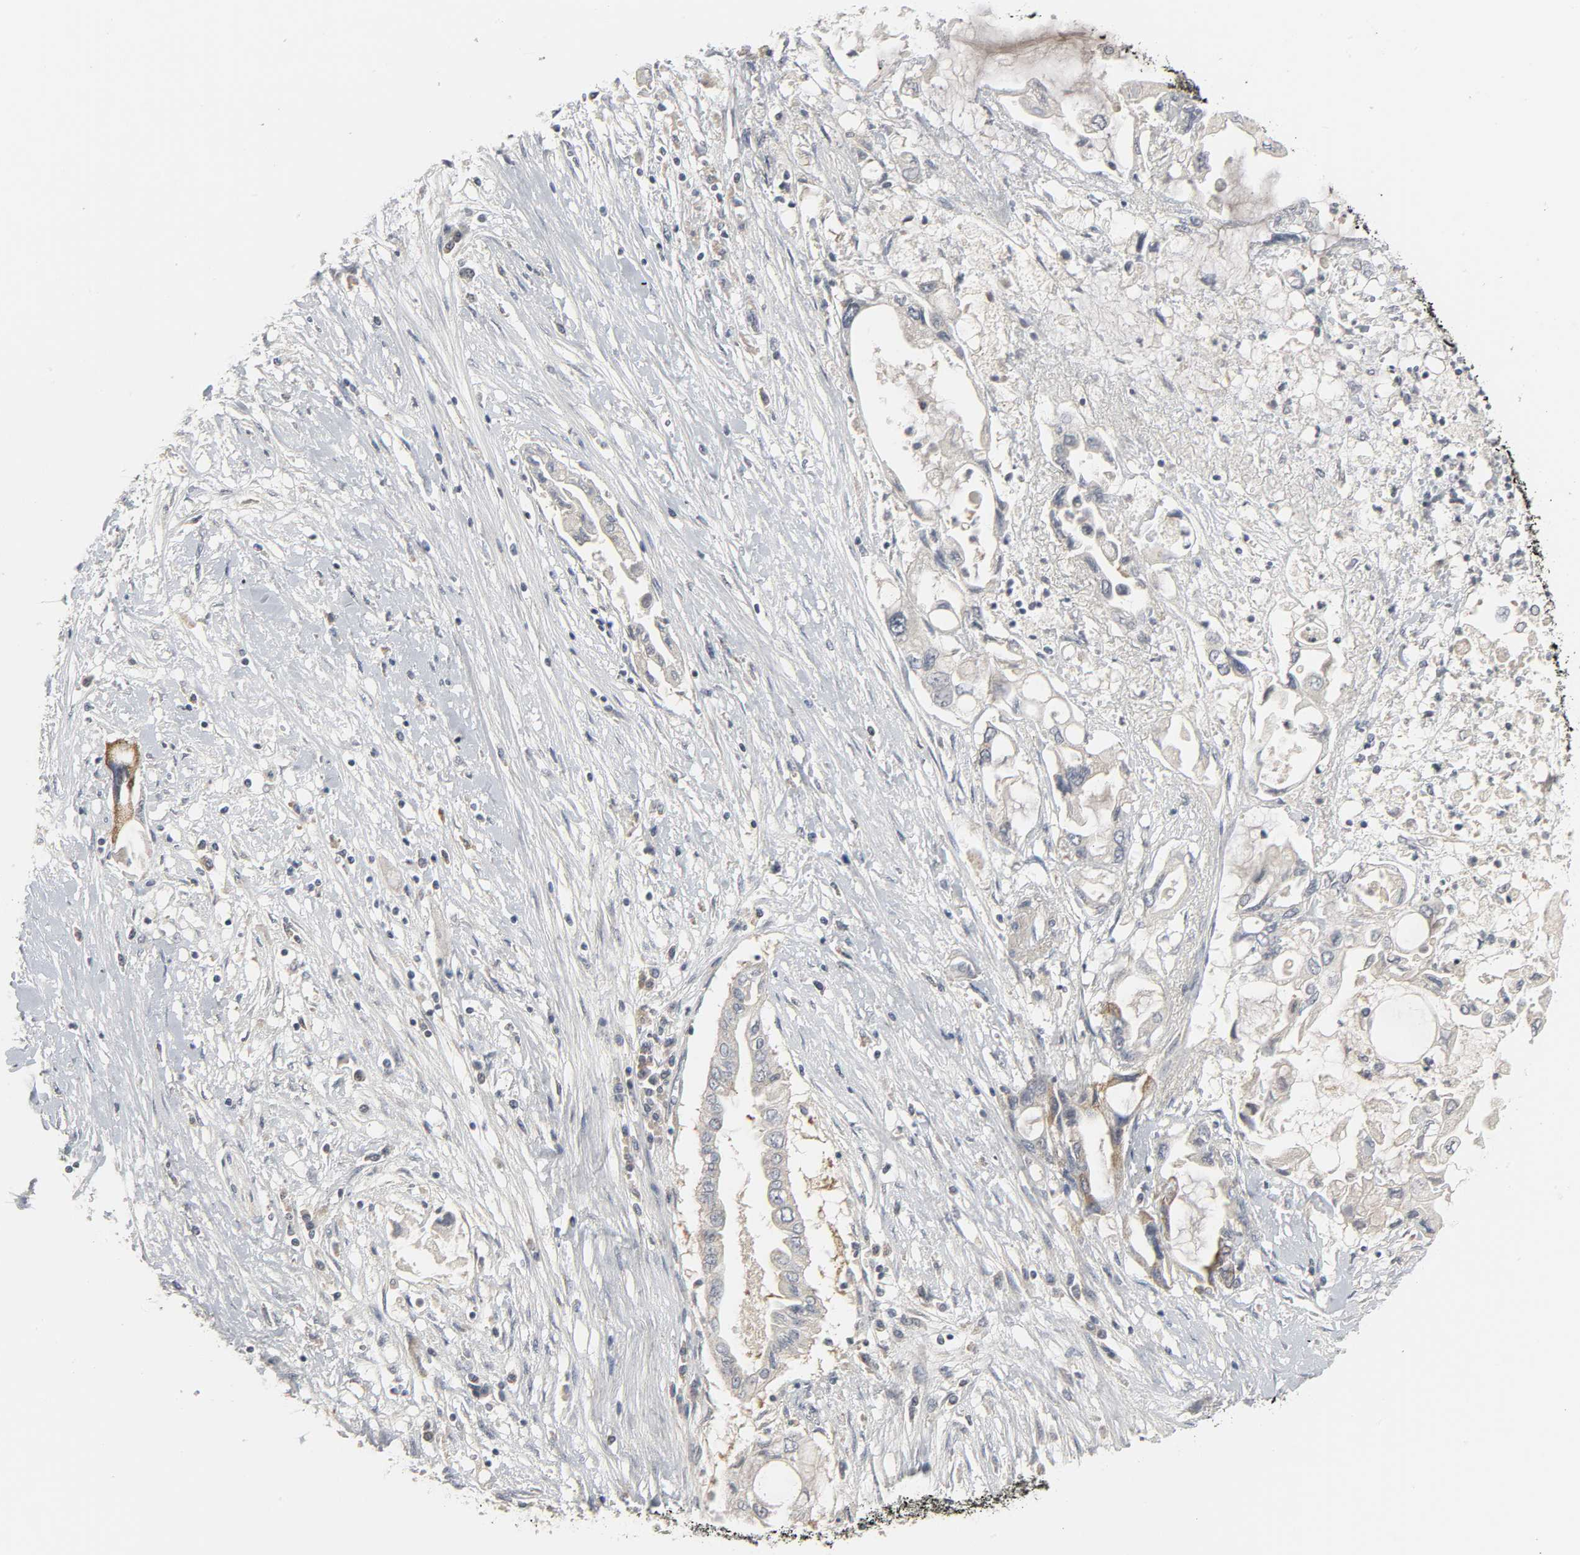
{"staining": {"intensity": "weak", "quantity": "25%-75%", "location": "cytoplasmic/membranous"}, "tissue": "pancreatic cancer", "cell_type": "Tumor cells", "image_type": "cancer", "snomed": [{"axis": "morphology", "description": "Adenocarcinoma, NOS"}, {"axis": "topography", "description": "Pancreas"}], "caption": "Protein staining by immunohistochemistry demonstrates weak cytoplasmic/membranous positivity in about 25%-75% of tumor cells in pancreatic cancer.", "gene": "CLIP1", "patient": {"sex": "female", "age": 57}}